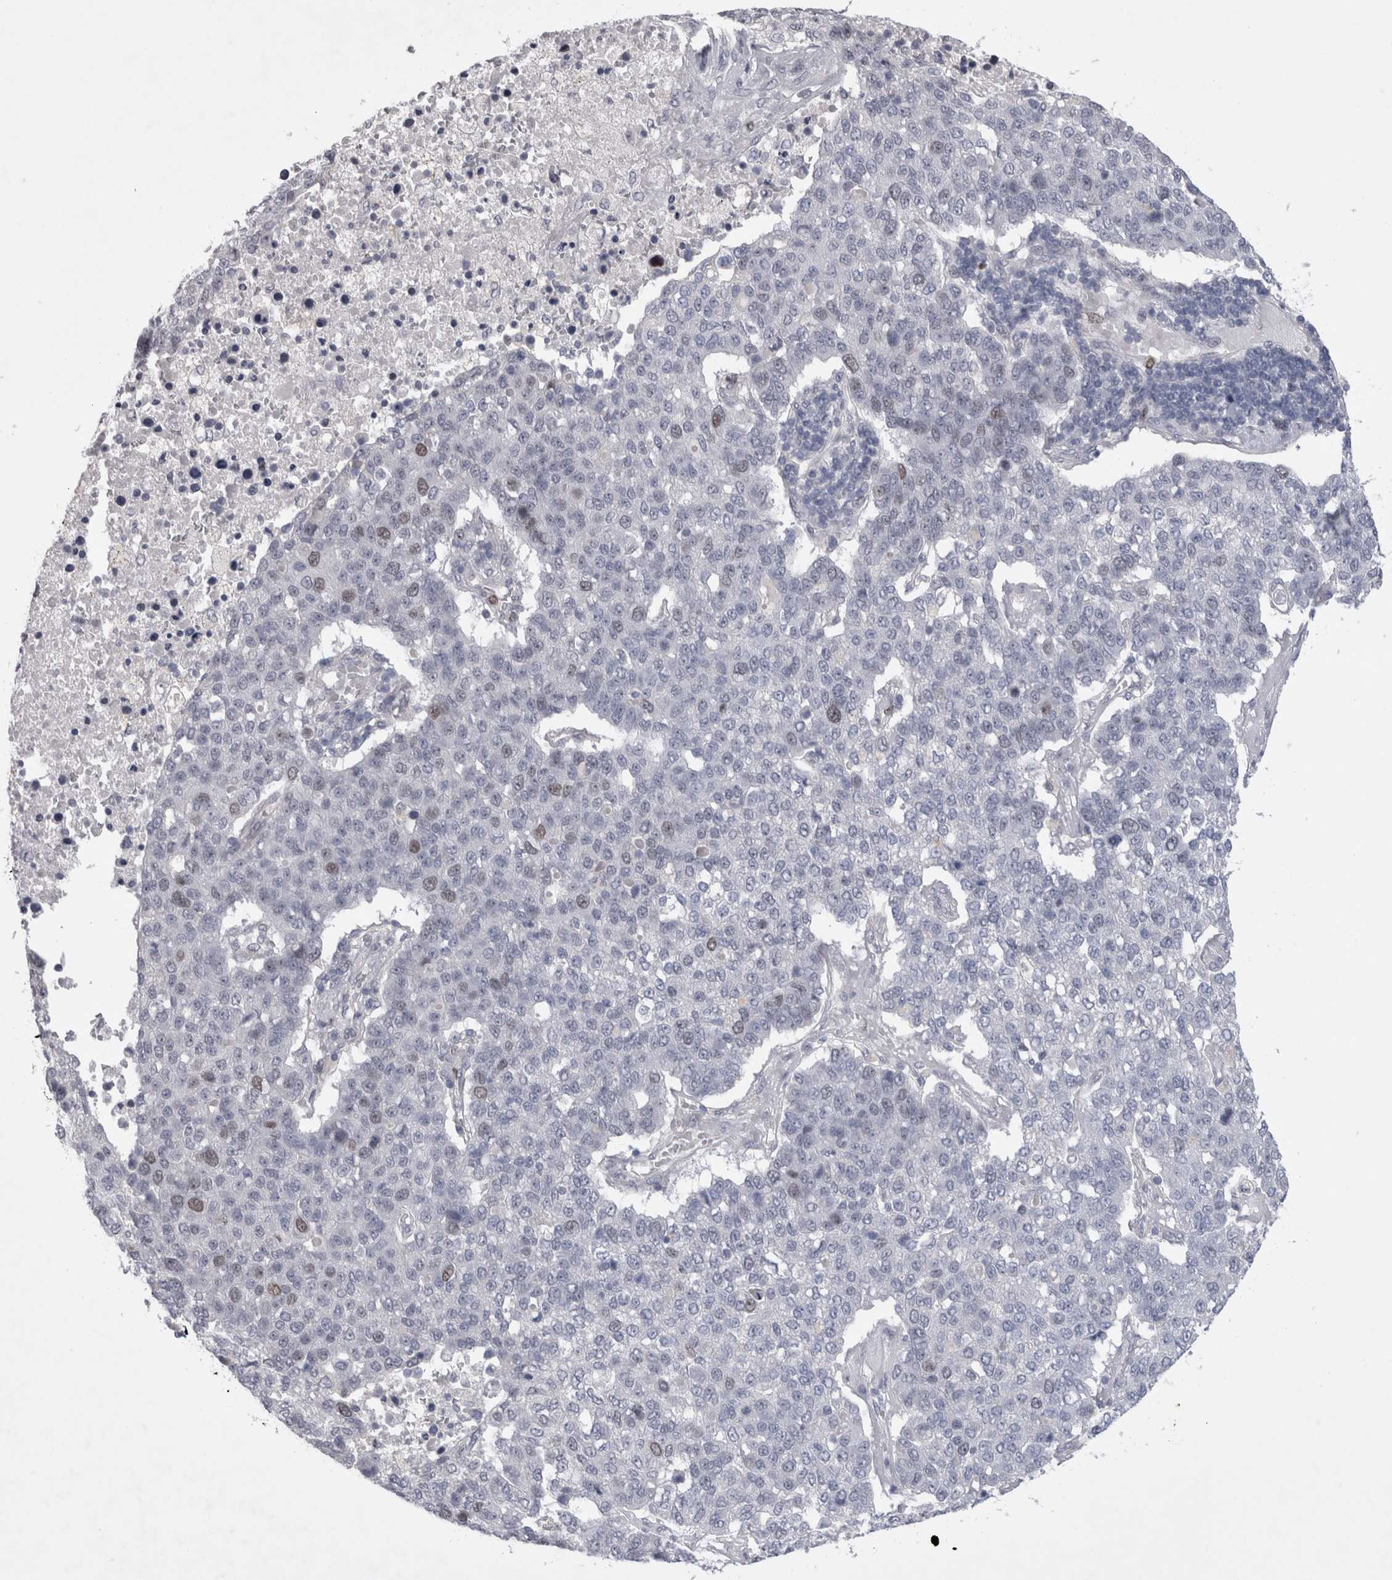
{"staining": {"intensity": "weak", "quantity": "<25%", "location": "nuclear"}, "tissue": "pancreatic cancer", "cell_type": "Tumor cells", "image_type": "cancer", "snomed": [{"axis": "morphology", "description": "Adenocarcinoma, NOS"}, {"axis": "topography", "description": "Pancreas"}], "caption": "Pancreatic cancer was stained to show a protein in brown. There is no significant staining in tumor cells.", "gene": "KIF18B", "patient": {"sex": "female", "age": 61}}